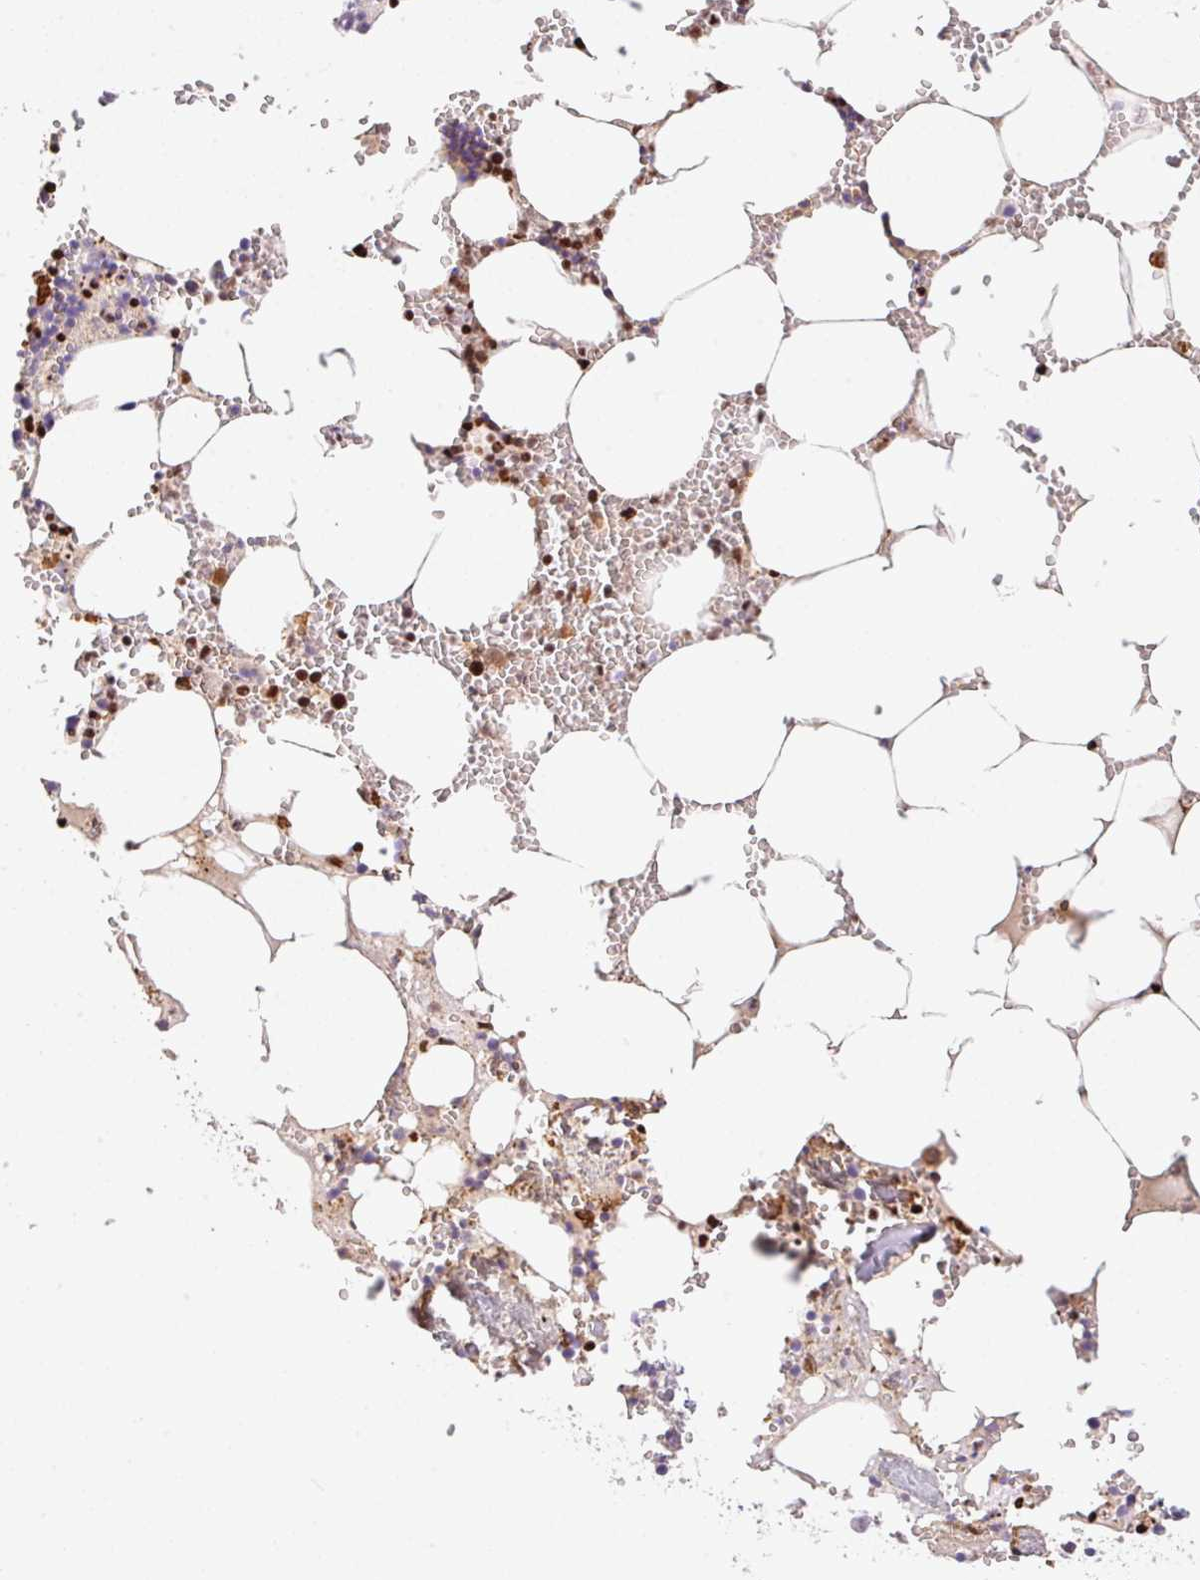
{"staining": {"intensity": "strong", "quantity": "<25%", "location": "nuclear"}, "tissue": "bone marrow", "cell_type": "Hematopoietic cells", "image_type": "normal", "snomed": [{"axis": "morphology", "description": "Normal tissue, NOS"}, {"axis": "topography", "description": "Bone marrow"}], "caption": "Immunohistochemistry (IHC) photomicrograph of normal bone marrow: bone marrow stained using immunohistochemistry (IHC) reveals medium levels of strong protein expression localized specifically in the nuclear of hematopoietic cells, appearing as a nuclear brown color.", "gene": "GPR139", "patient": {"sex": "male", "age": 54}}